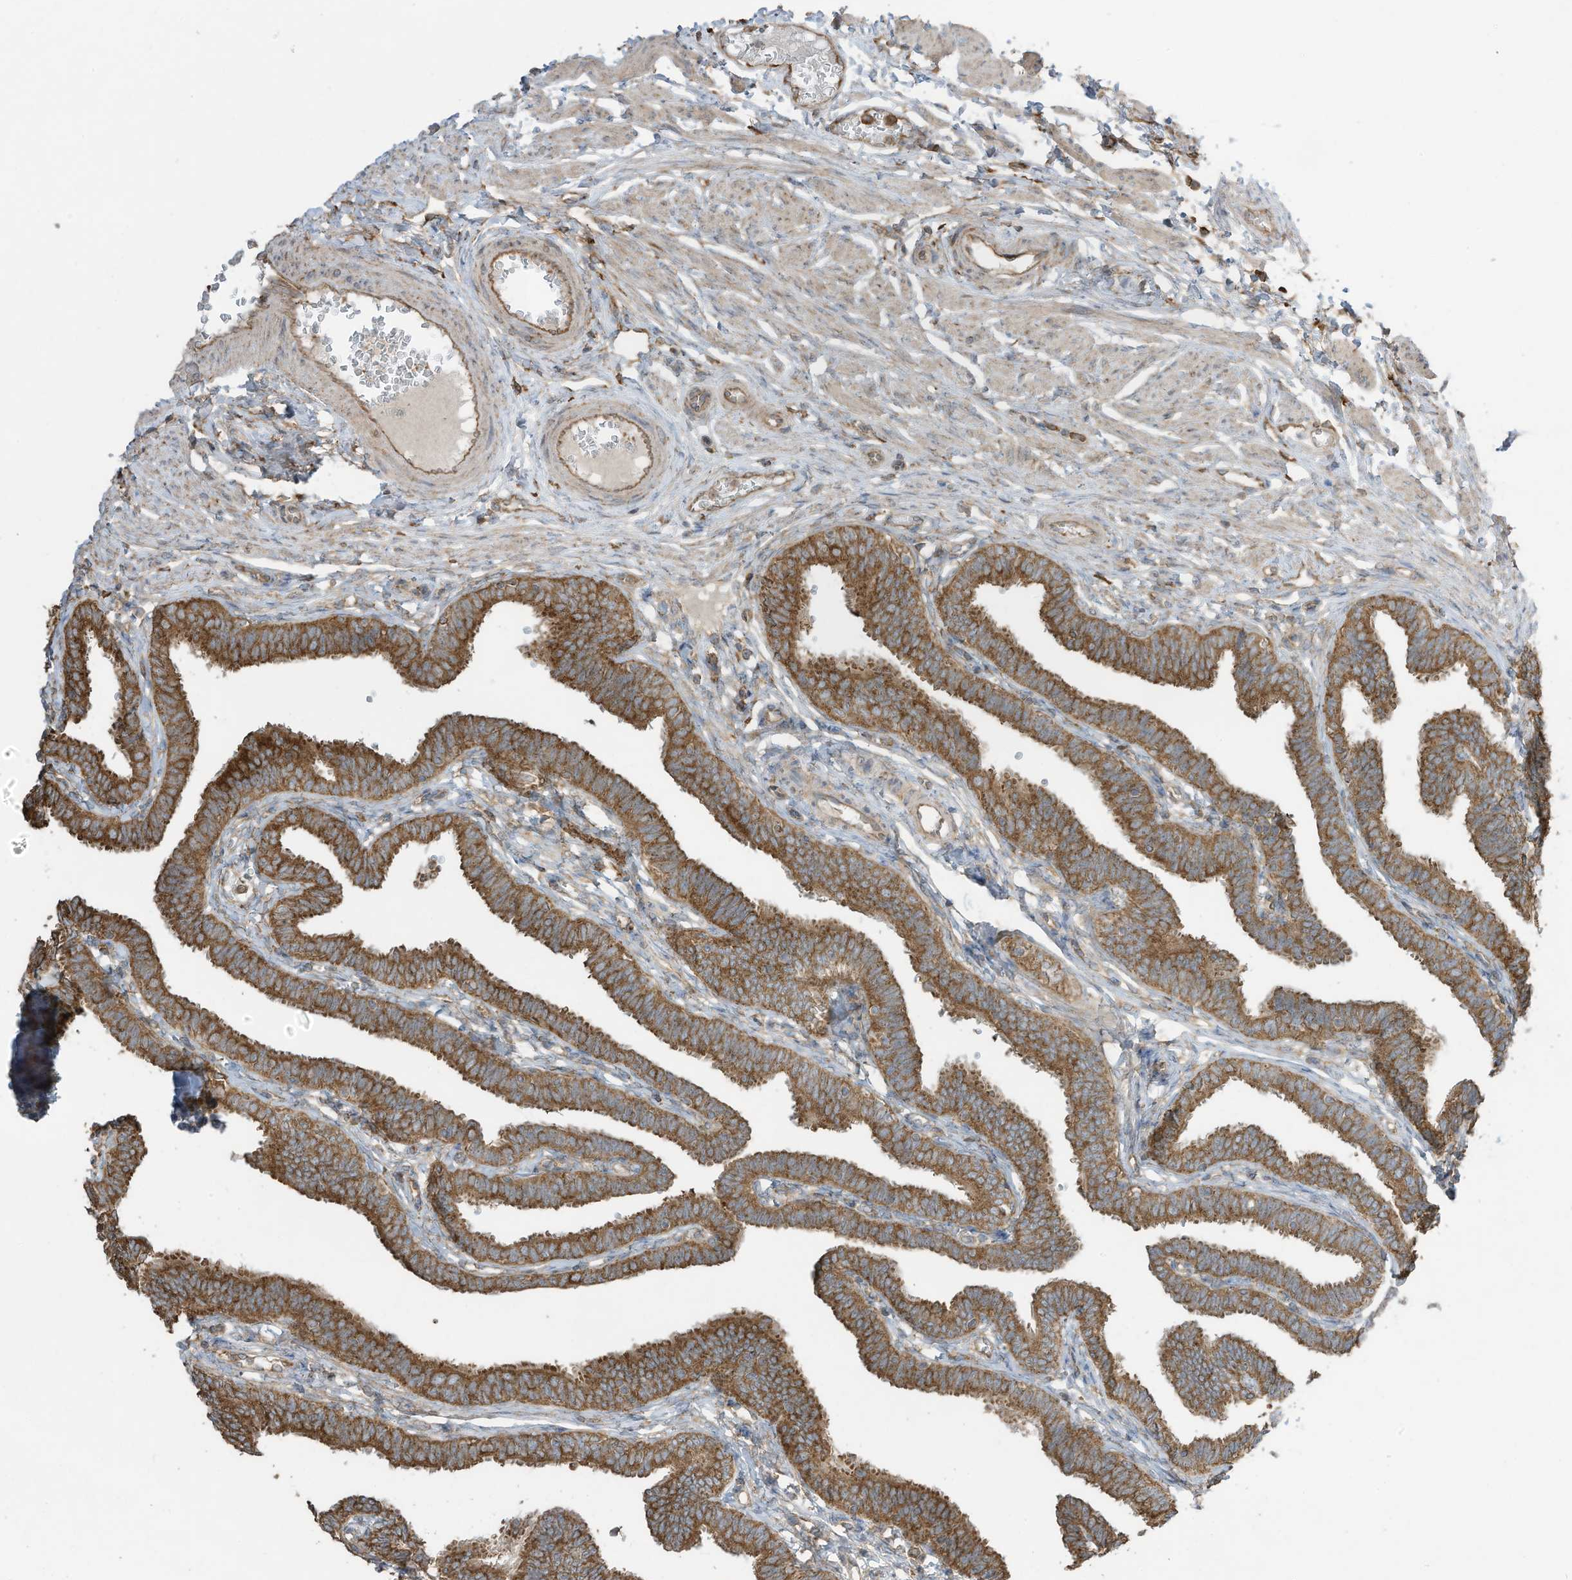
{"staining": {"intensity": "moderate", "quantity": ">75%", "location": "cytoplasmic/membranous"}, "tissue": "fallopian tube", "cell_type": "Glandular cells", "image_type": "normal", "snomed": [{"axis": "morphology", "description": "Normal tissue, NOS"}, {"axis": "topography", "description": "Fallopian tube"}, {"axis": "topography", "description": "Ovary"}], "caption": "High-magnification brightfield microscopy of normal fallopian tube stained with DAB (brown) and counterstained with hematoxylin (blue). glandular cells exhibit moderate cytoplasmic/membranous expression is seen in about>75% of cells.", "gene": "CGAS", "patient": {"sex": "female", "age": 23}}